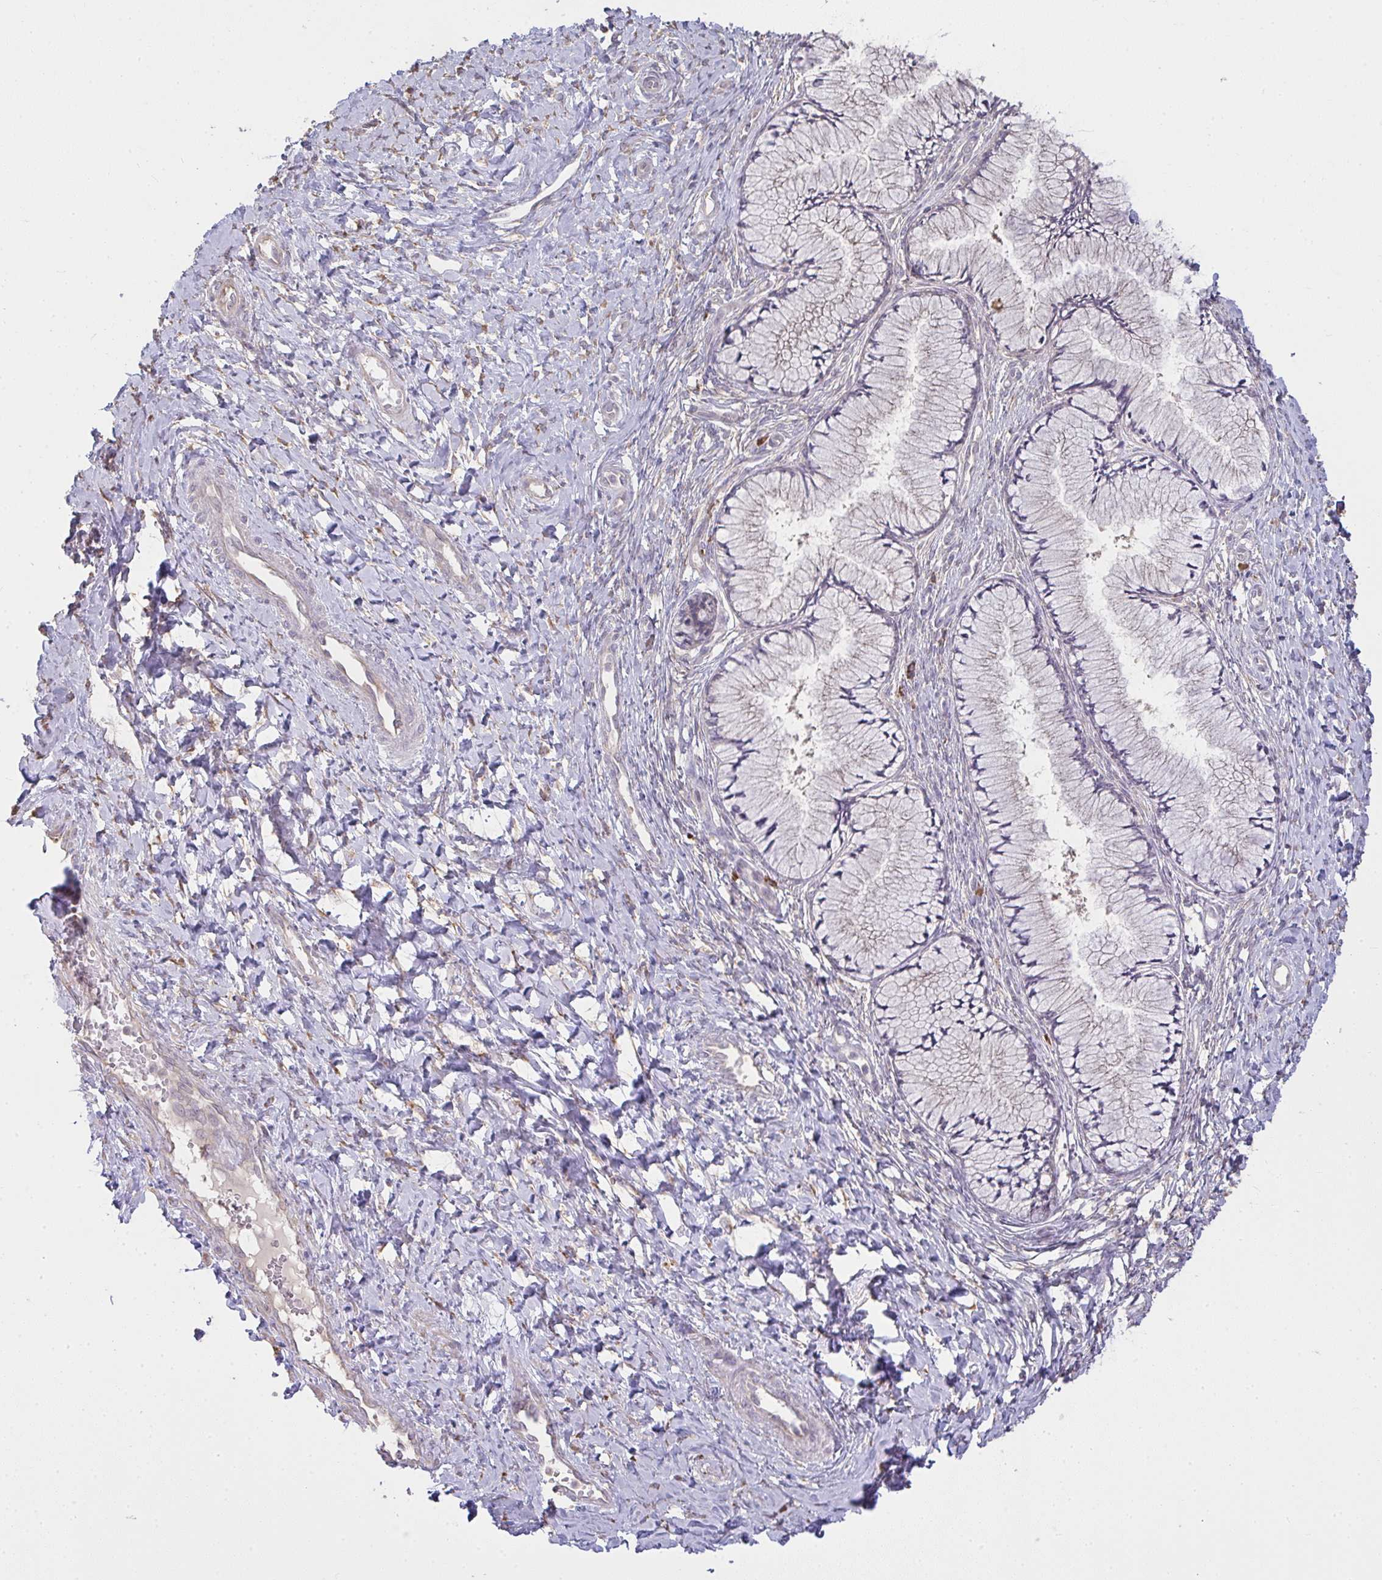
{"staining": {"intensity": "negative", "quantity": "none", "location": "none"}, "tissue": "cervix", "cell_type": "Glandular cells", "image_type": "normal", "snomed": [{"axis": "morphology", "description": "Normal tissue, NOS"}, {"axis": "topography", "description": "Cervix"}], "caption": "Immunohistochemistry of unremarkable human cervix demonstrates no staining in glandular cells. The staining was performed using DAB to visualize the protein expression in brown, while the nuclei were stained in blue with hematoxylin (Magnification: 20x).", "gene": "BRINP3", "patient": {"sex": "female", "age": 37}}